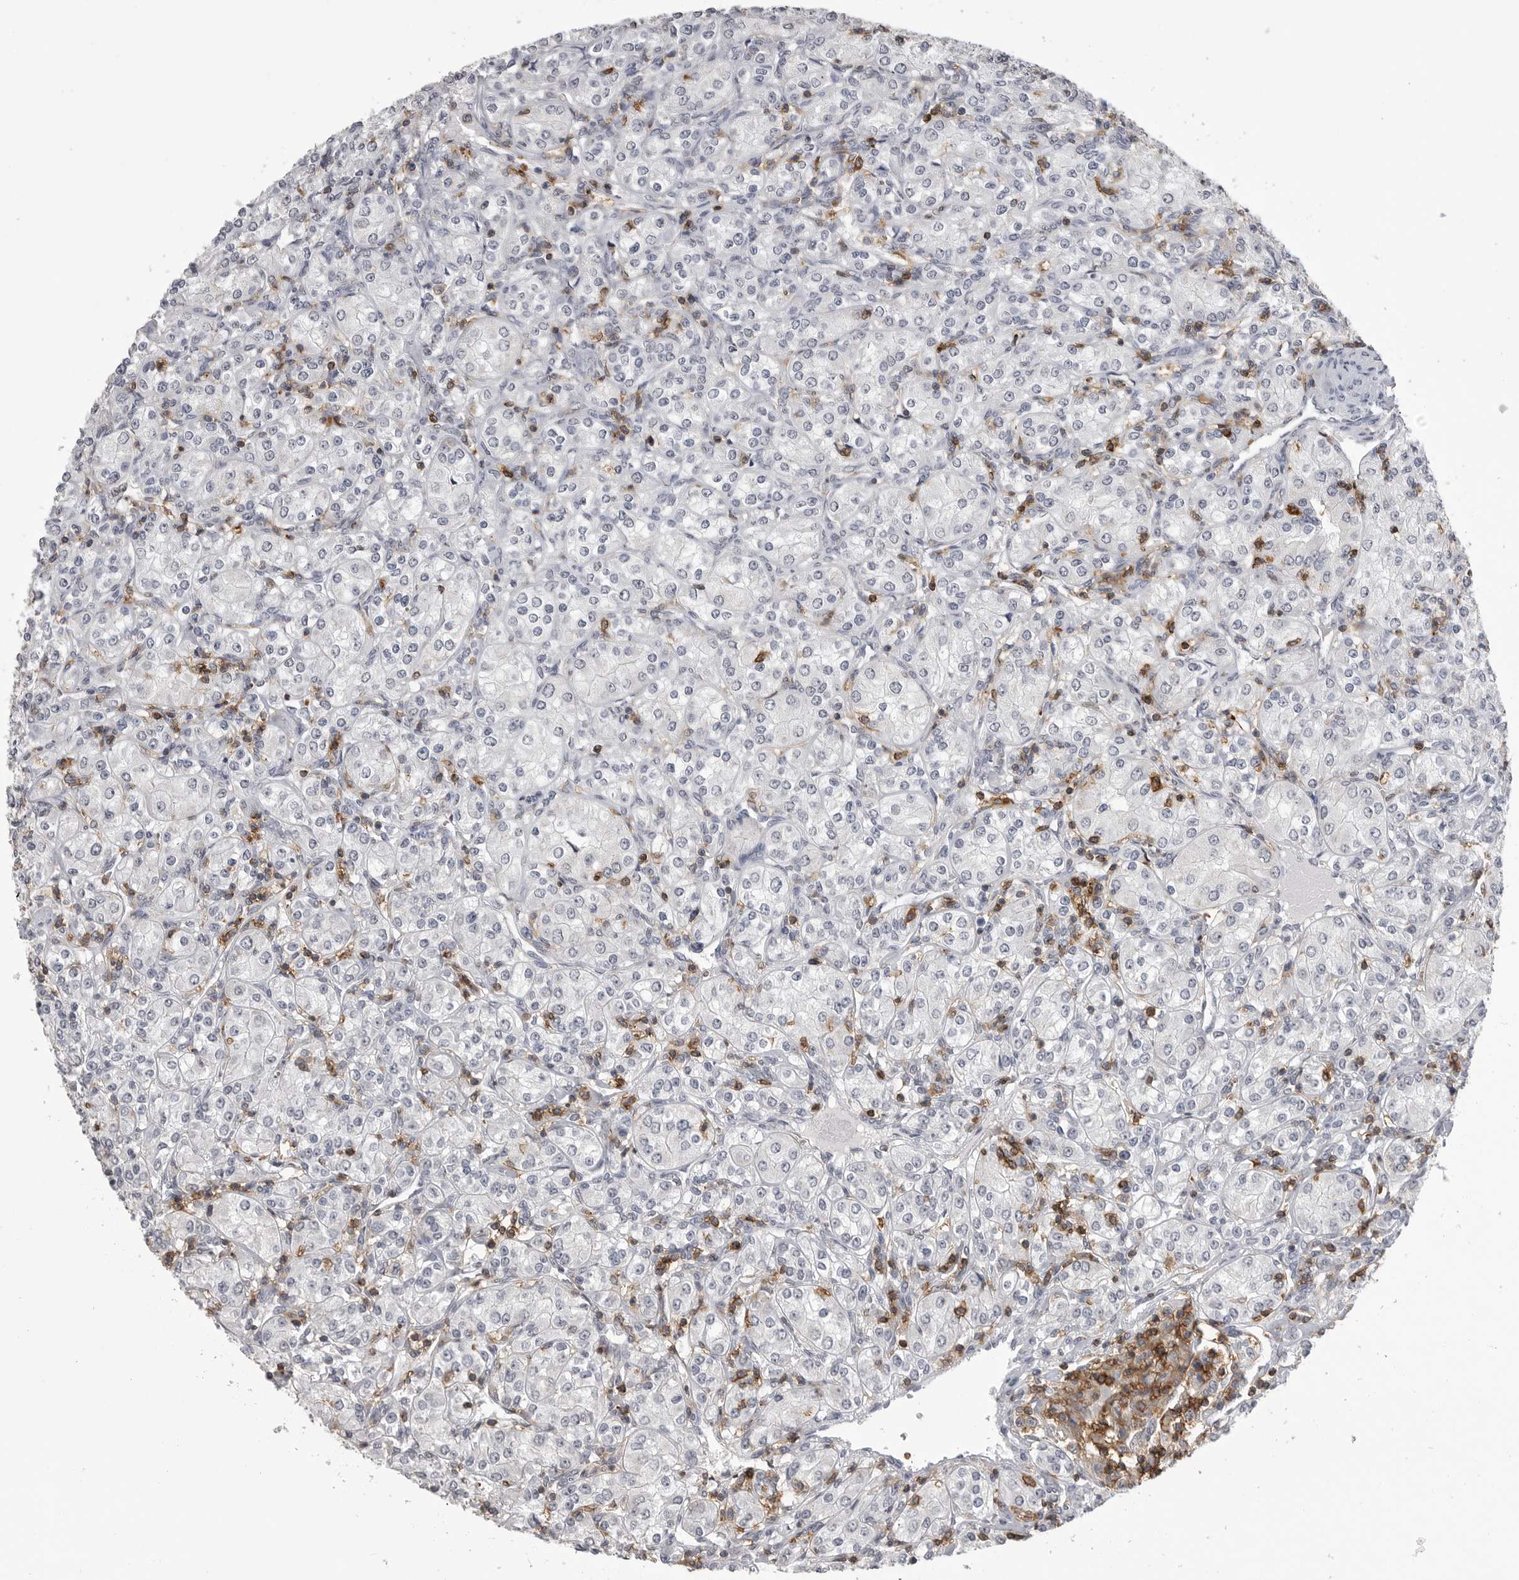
{"staining": {"intensity": "negative", "quantity": "none", "location": "none"}, "tissue": "renal cancer", "cell_type": "Tumor cells", "image_type": "cancer", "snomed": [{"axis": "morphology", "description": "Adenocarcinoma, NOS"}, {"axis": "topography", "description": "Kidney"}], "caption": "IHC of renal cancer reveals no positivity in tumor cells.", "gene": "ITGAL", "patient": {"sex": "male", "age": 77}}